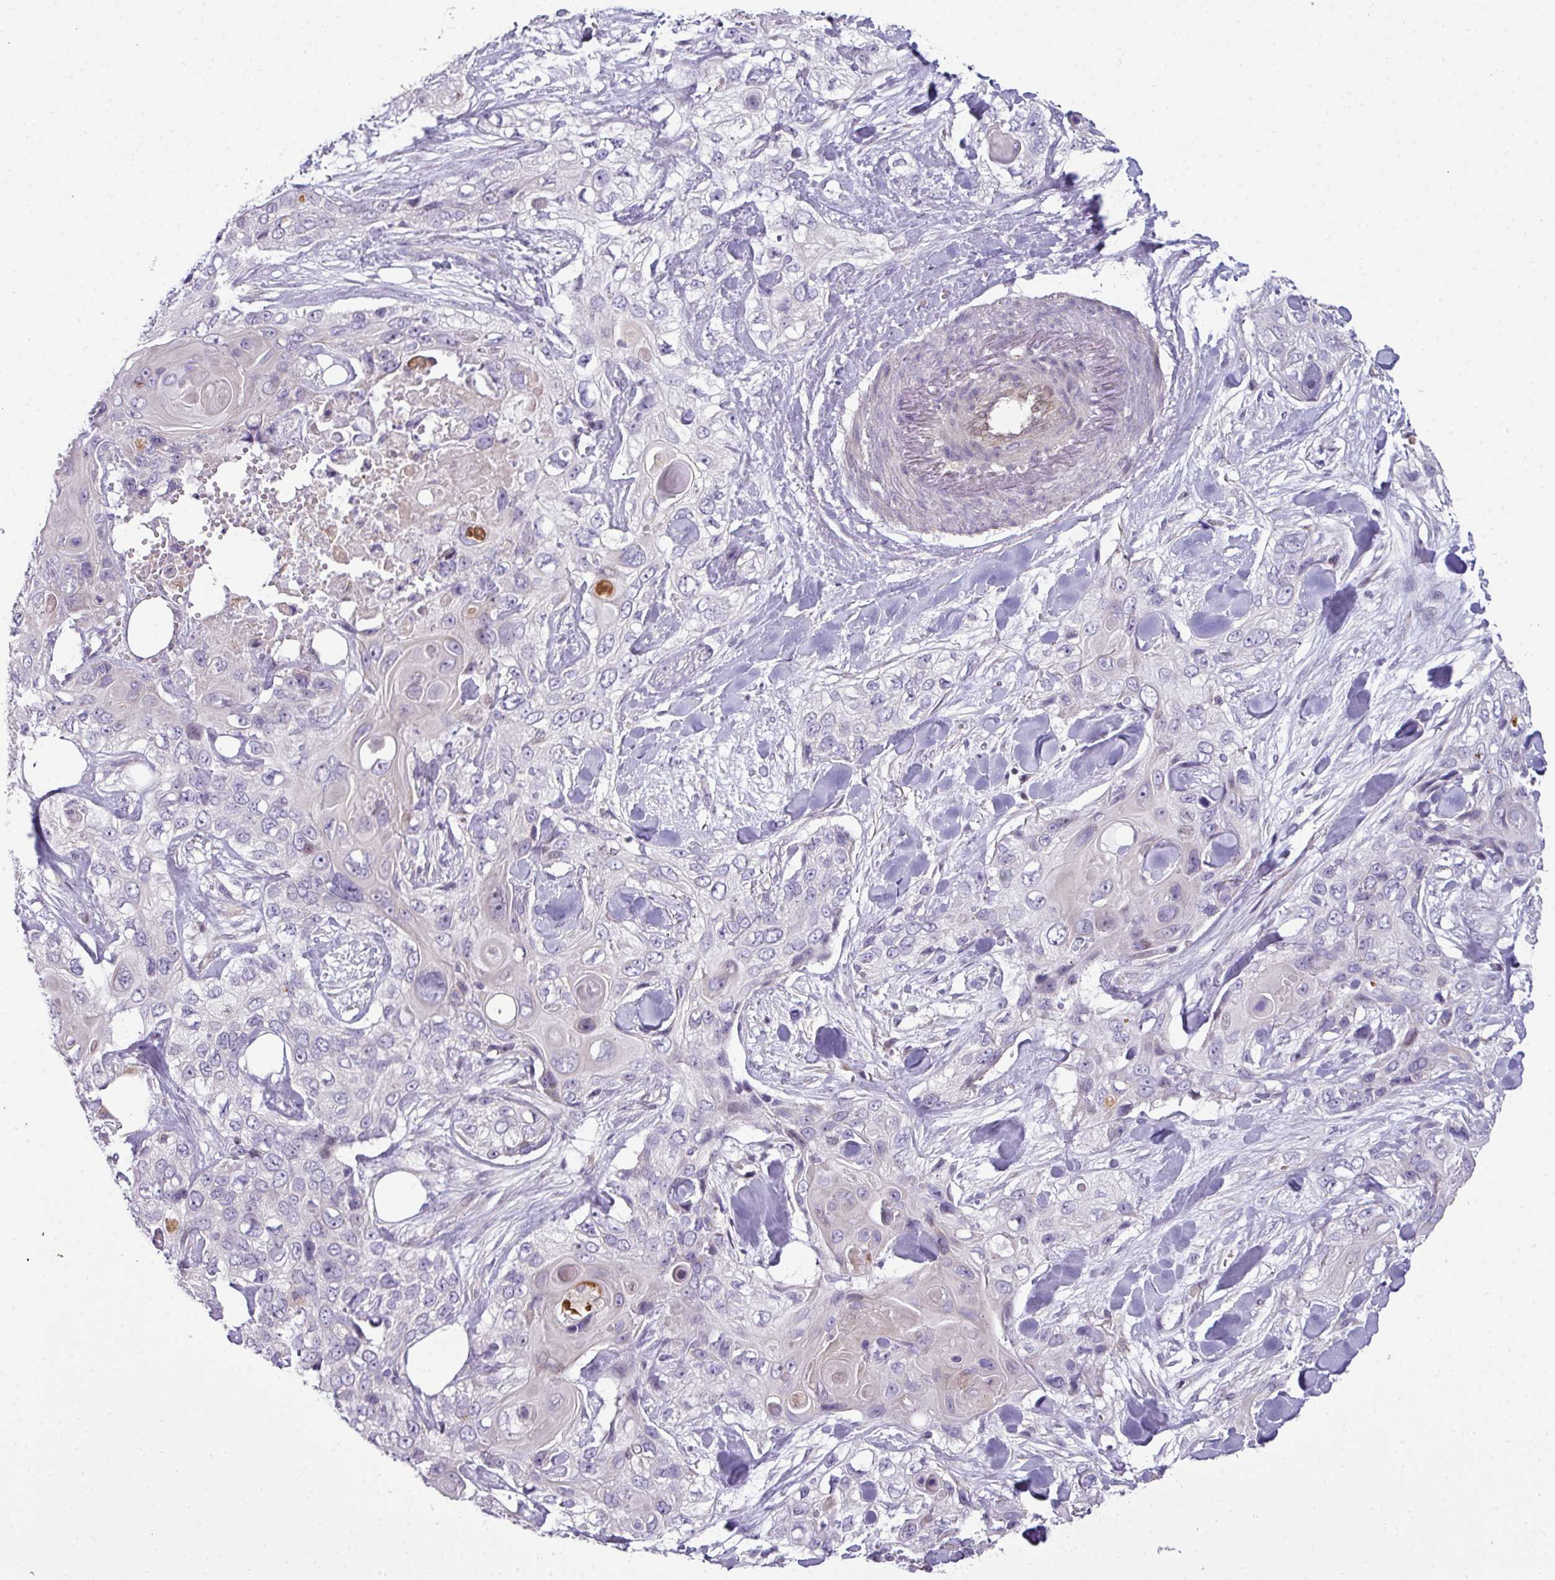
{"staining": {"intensity": "negative", "quantity": "none", "location": "none"}, "tissue": "skin cancer", "cell_type": "Tumor cells", "image_type": "cancer", "snomed": [{"axis": "morphology", "description": "Normal tissue, NOS"}, {"axis": "morphology", "description": "Squamous cell carcinoma, NOS"}, {"axis": "topography", "description": "Skin"}], "caption": "DAB immunohistochemical staining of skin cancer exhibits no significant staining in tumor cells. (Stains: DAB (3,3'-diaminobenzidine) immunohistochemistry with hematoxylin counter stain, Microscopy: brightfield microscopy at high magnification).", "gene": "STAT5A", "patient": {"sex": "male", "age": 72}}